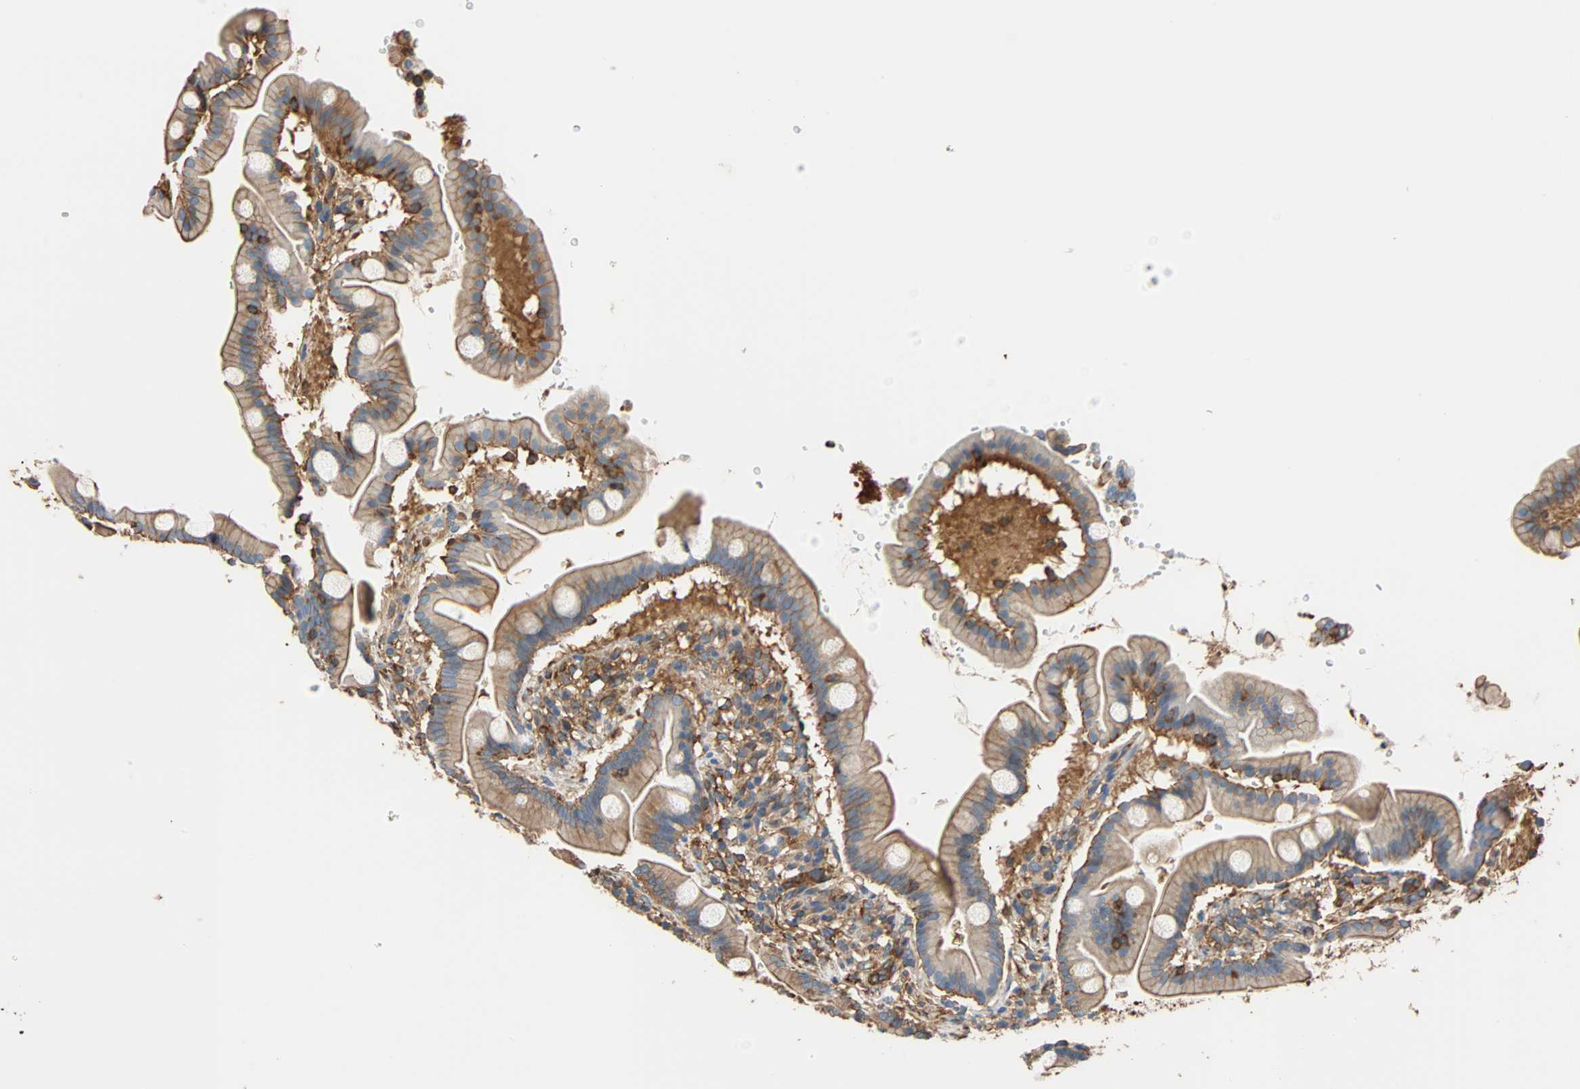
{"staining": {"intensity": "moderate", "quantity": ">75%", "location": "cytoplasmic/membranous"}, "tissue": "duodenum", "cell_type": "Glandular cells", "image_type": "normal", "snomed": [{"axis": "morphology", "description": "Normal tissue, NOS"}, {"axis": "topography", "description": "Duodenum"}], "caption": "Moderate cytoplasmic/membranous expression for a protein is present in about >75% of glandular cells of unremarkable duodenum using immunohistochemistry (IHC).", "gene": "GALNT10", "patient": {"sex": "male", "age": 50}}